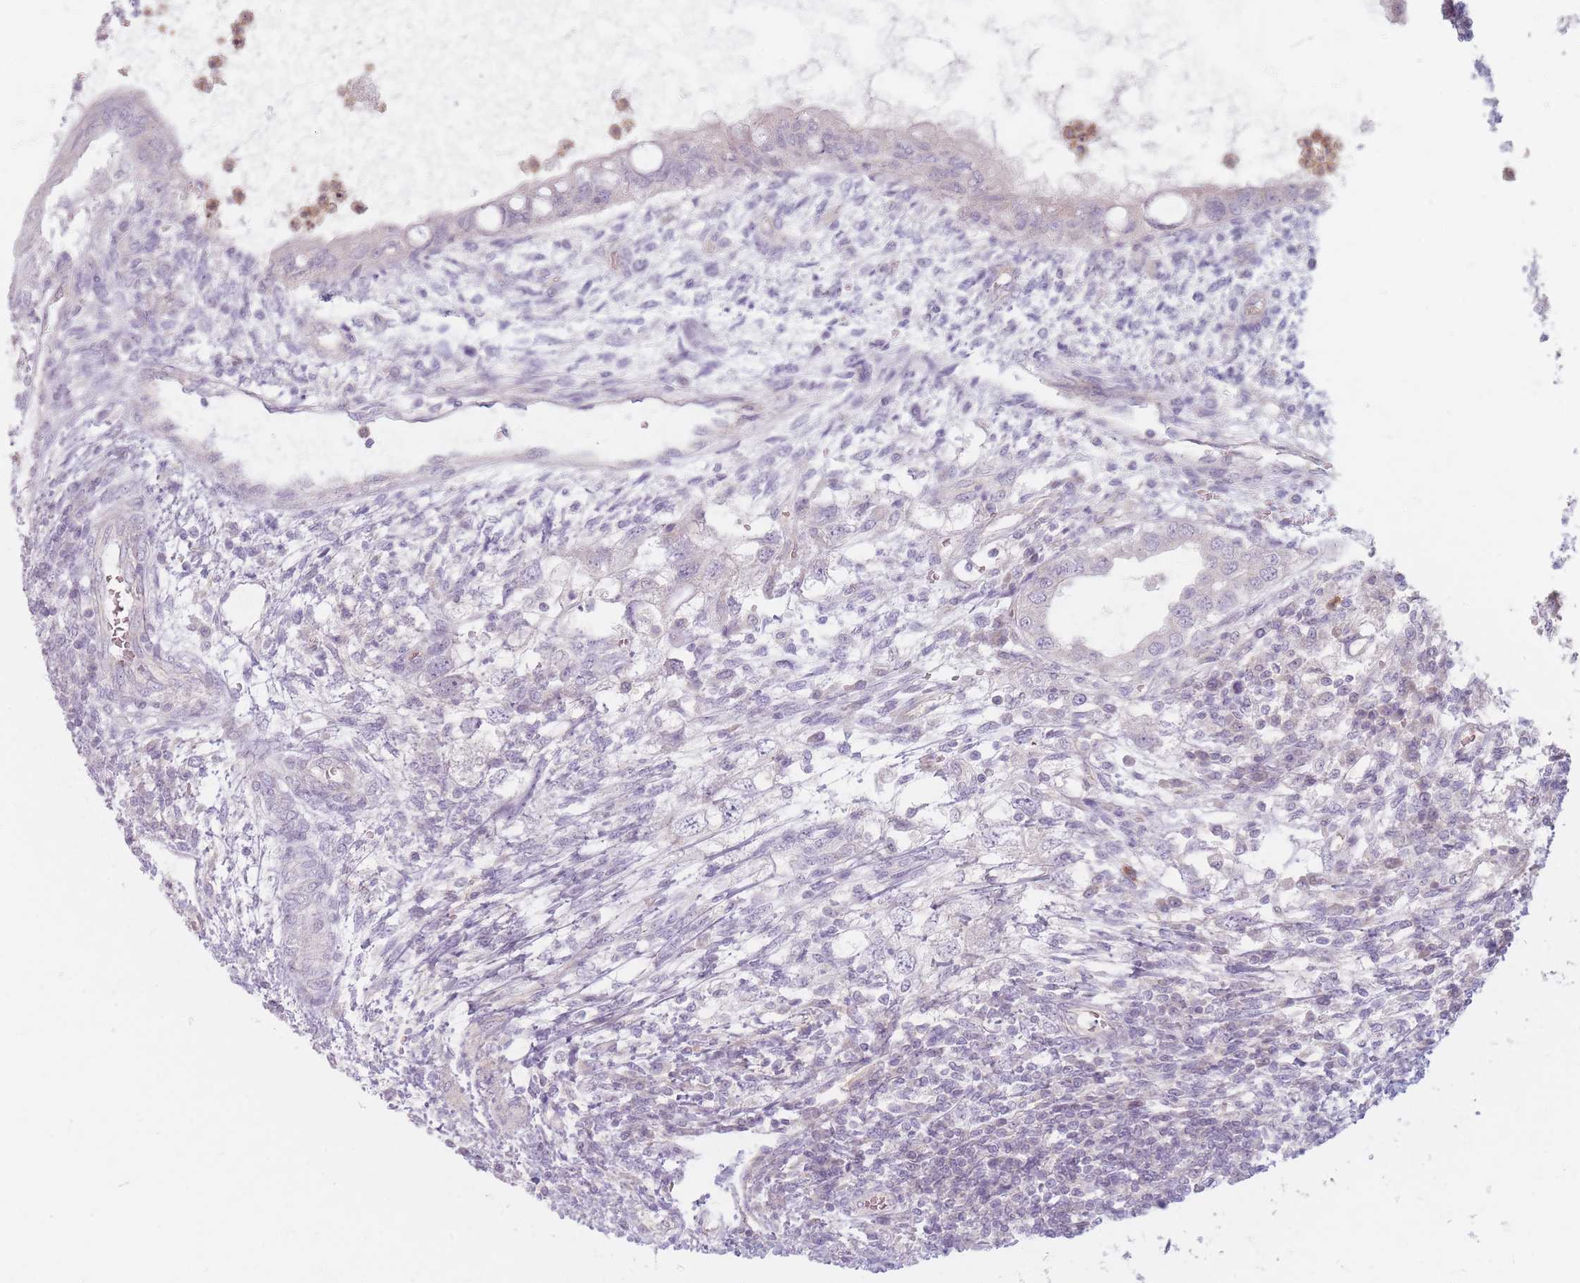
{"staining": {"intensity": "negative", "quantity": "none", "location": "none"}, "tissue": "testis cancer", "cell_type": "Tumor cells", "image_type": "cancer", "snomed": [{"axis": "morphology", "description": "Carcinoma, Embryonal, NOS"}, {"axis": "topography", "description": "Testis"}], "caption": "Immunohistochemical staining of embryonal carcinoma (testis) demonstrates no significant positivity in tumor cells. (DAB (3,3'-diaminobenzidine) immunohistochemistry, high magnification).", "gene": "CHCHD7", "patient": {"sex": "male", "age": 26}}